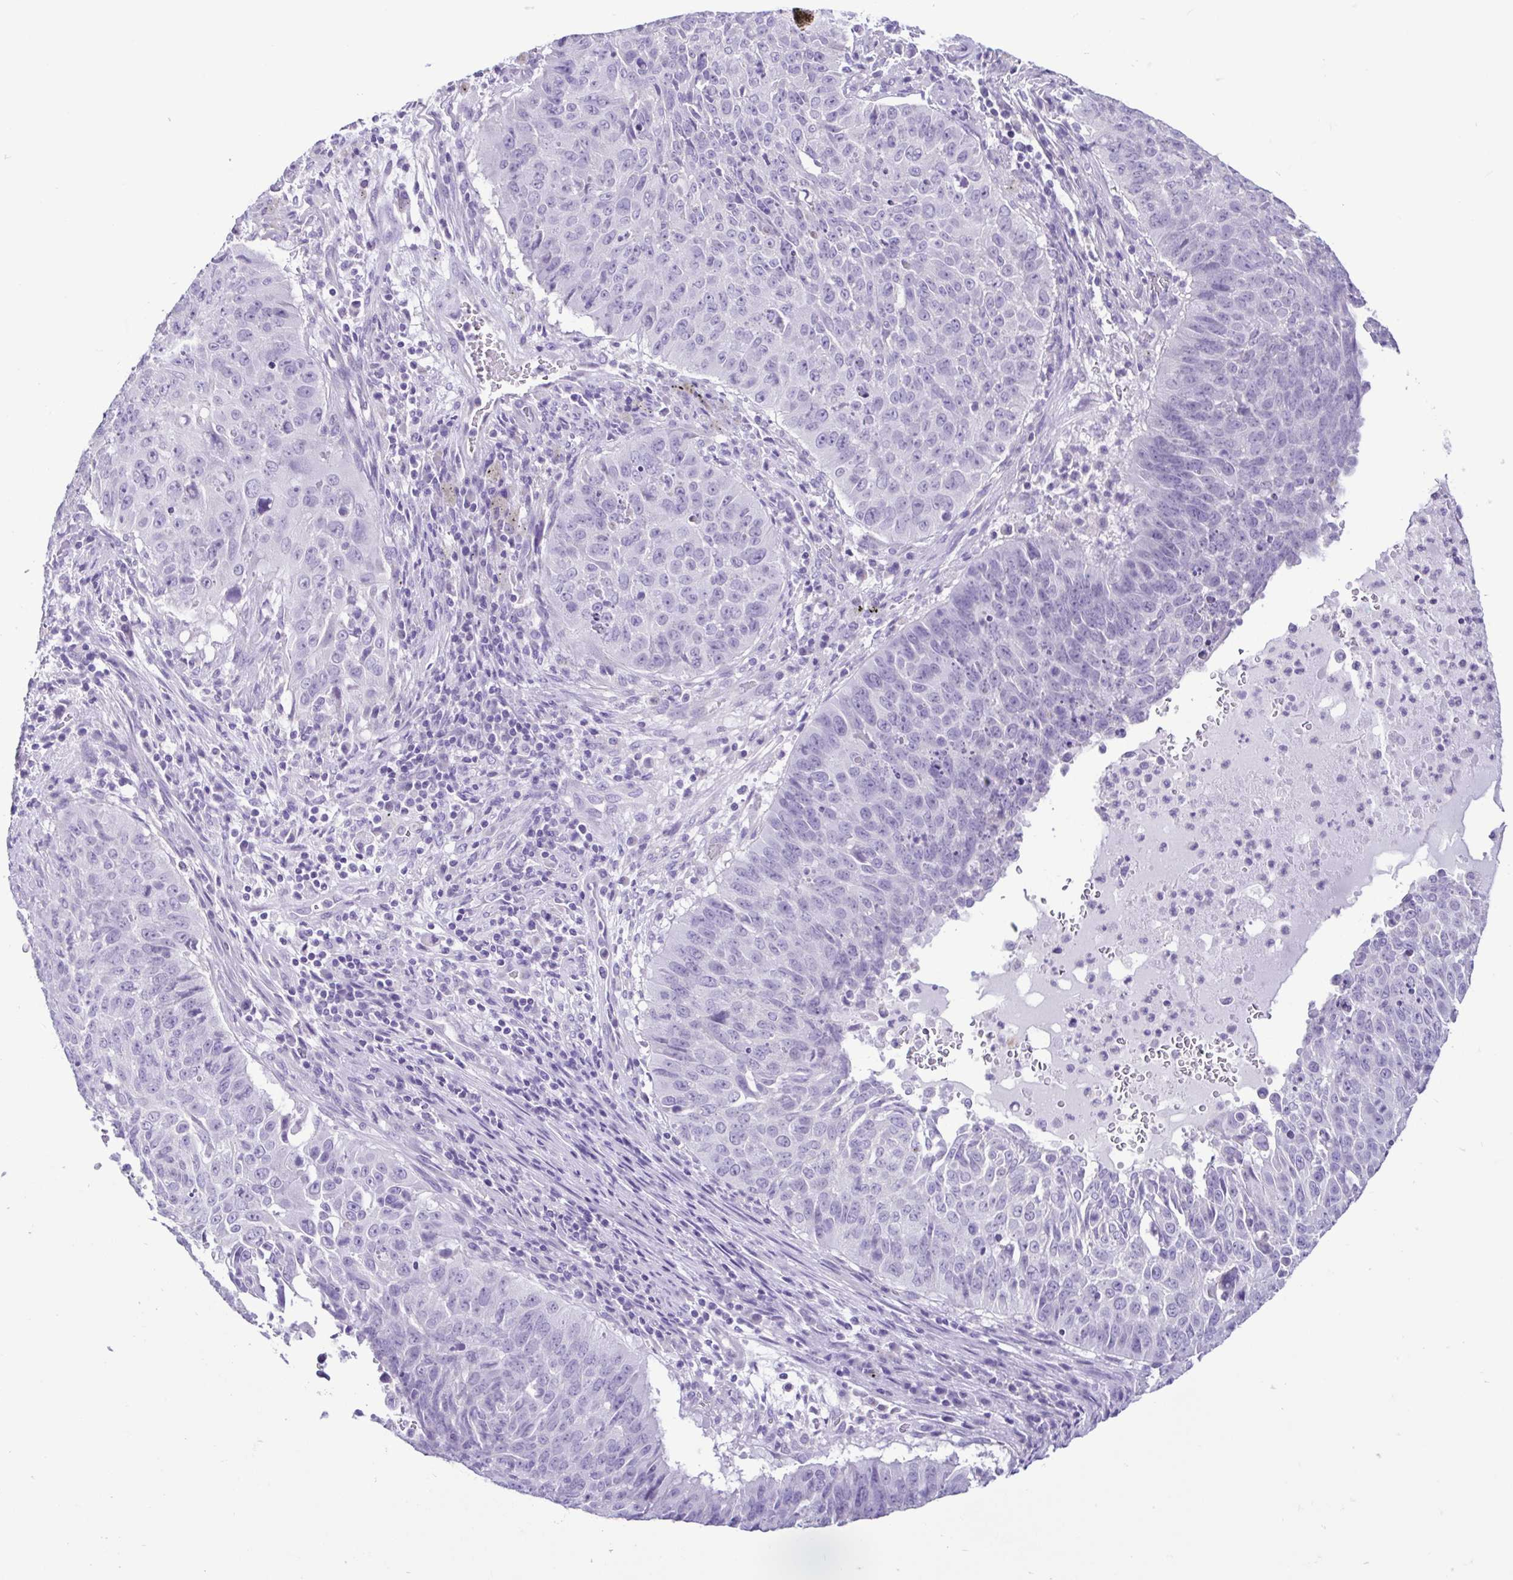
{"staining": {"intensity": "negative", "quantity": "none", "location": "none"}, "tissue": "lung cancer", "cell_type": "Tumor cells", "image_type": "cancer", "snomed": [{"axis": "morphology", "description": "Normal tissue, NOS"}, {"axis": "morphology", "description": "Squamous cell carcinoma, NOS"}, {"axis": "topography", "description": "Bronchus"}, {"axis": "topography", "description": "Lung"}], "caption": "There is no significant positivity in tumor cells of squamous cell carcinoma (lung). (Brightfield microscopy of DAB immunohistochemistry (IHC) at high magnification).", "gene": "CBY2", "patient": {"sex": "male", "age": 64}}